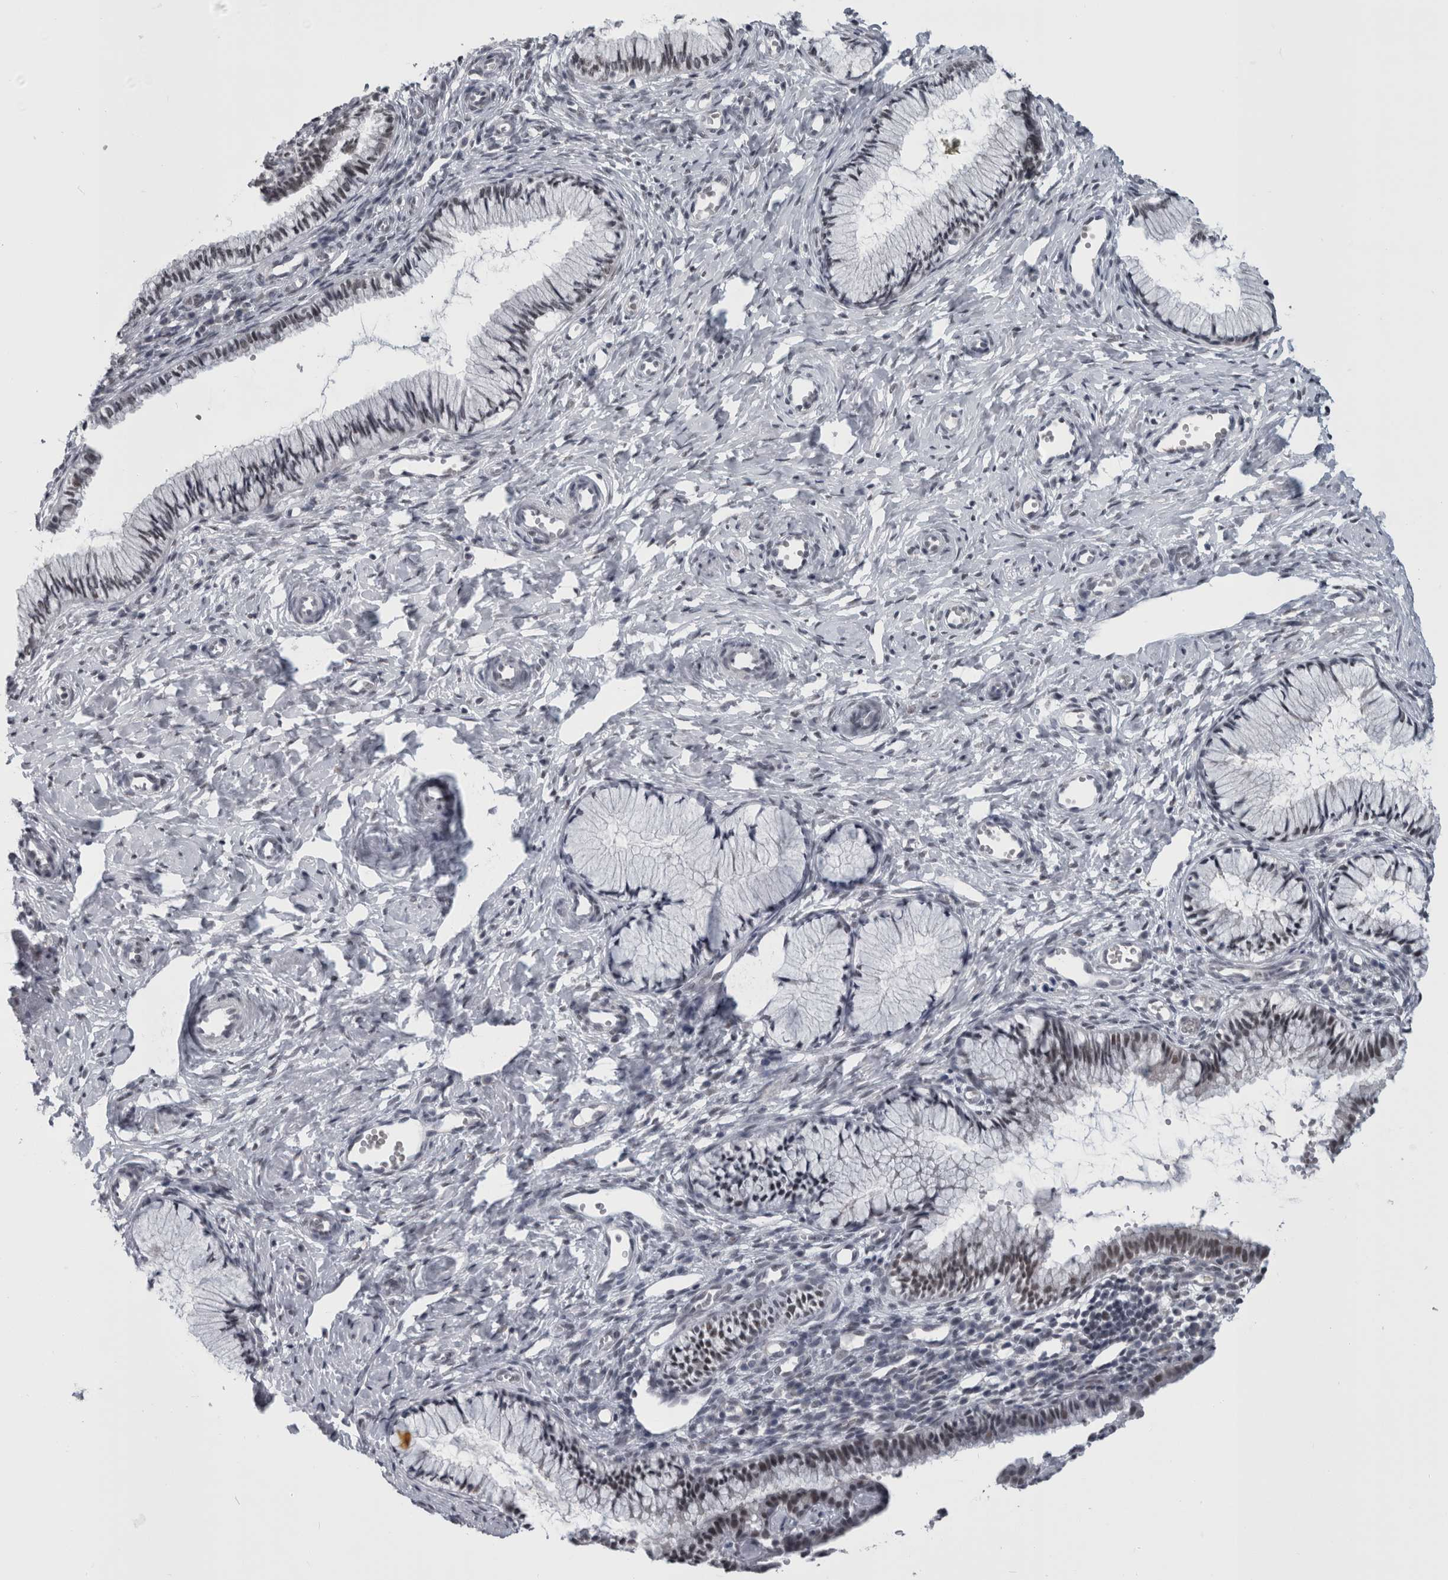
{"staining": {"intensity": "weak", "quantity": "25%-75%", "location": "nuclear"}, "tissue": "cervix", "cell_type": "Glandular cells", "image_type": "normal", "snomed": [{"axis": "morphology", "description": "Normal tissue, NOS"}, {"axis": "topography", "description": "Cervix"}], "caption": "This is a photomicrograph of IHC staining of benign cervix, which shows weak expression in the nuclear of glandular cells.", "gene": "ARID4B", "patient": {"sex": "female", "age": 27}}